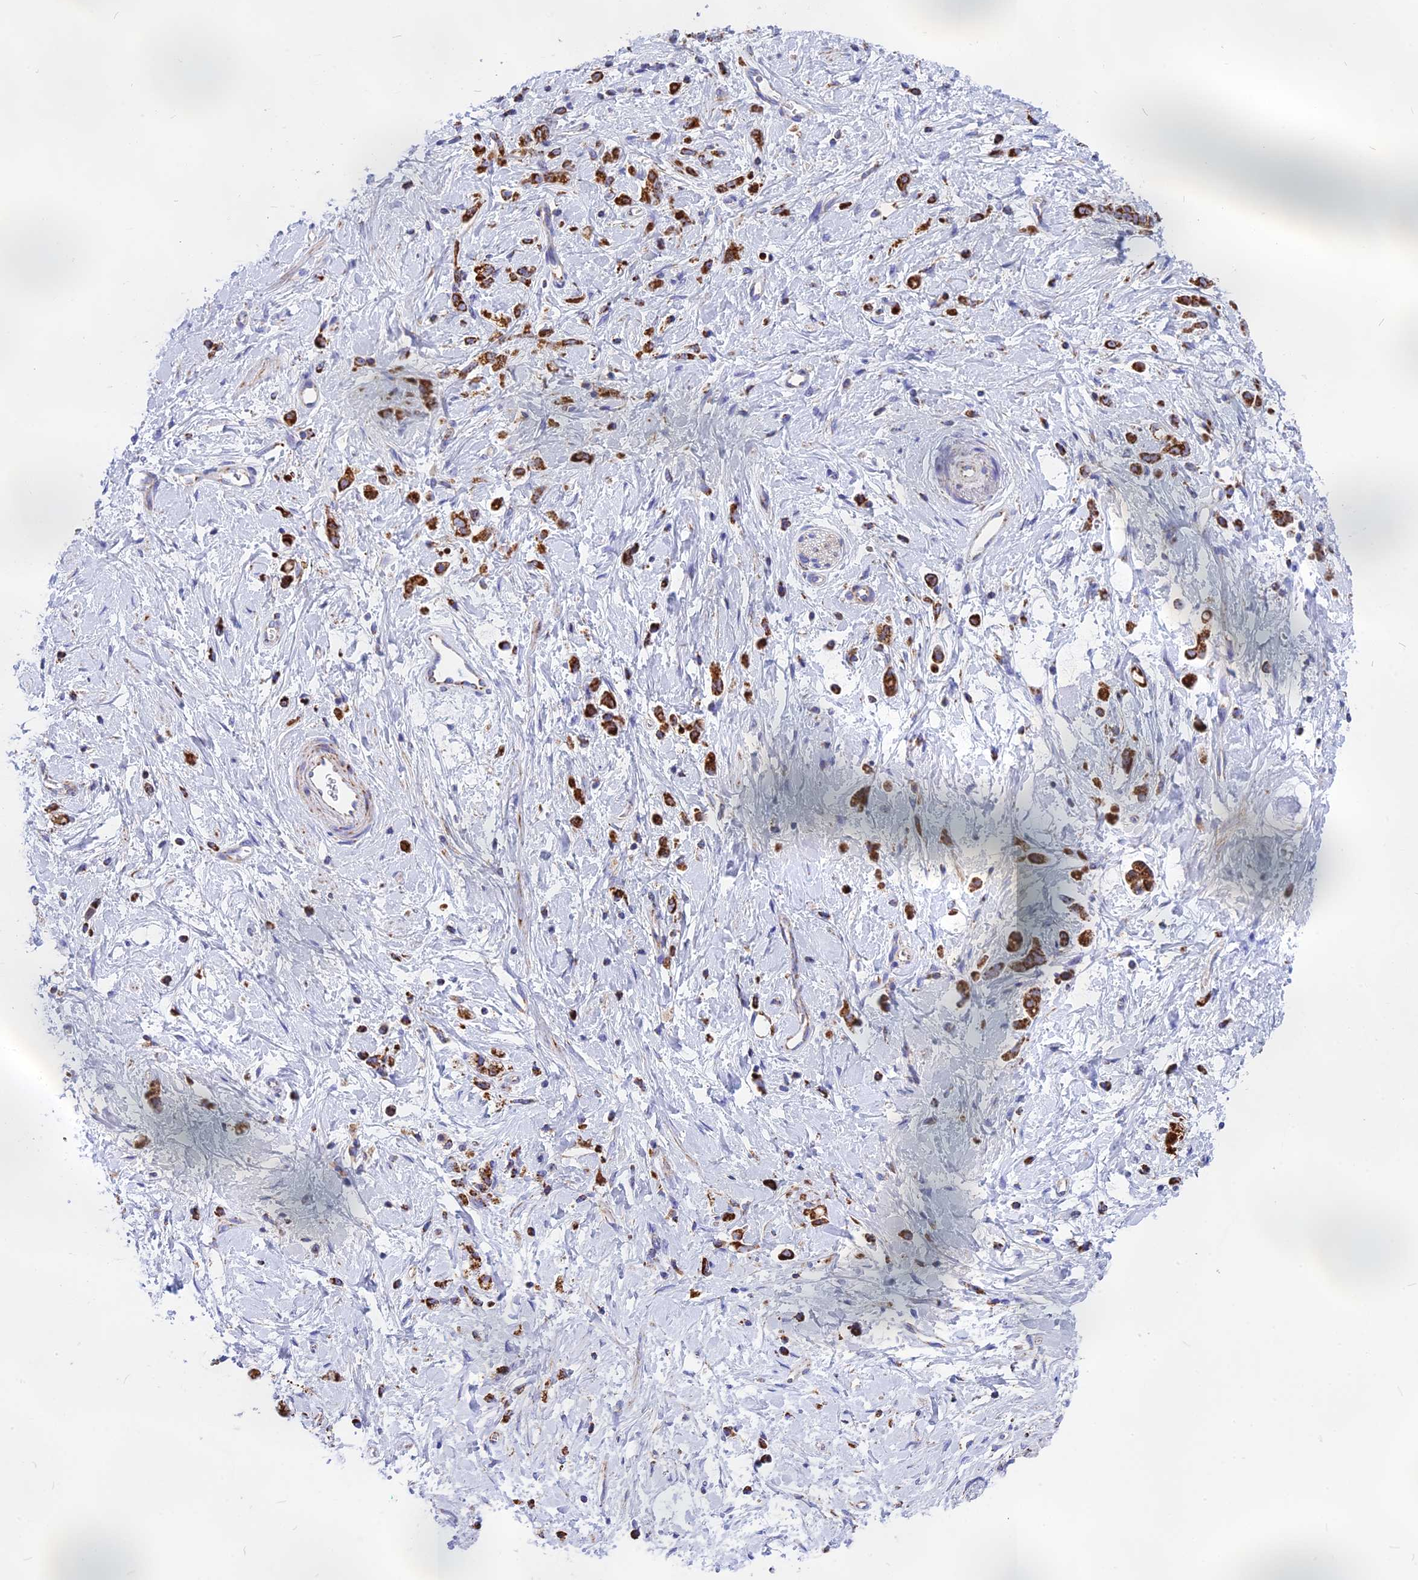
{"staining": {"intensity": "moderate", "quantity": ">75%", "location": "cytoplasmic/membranous"}, "tissue": "stomach cancer", "cell_type": "Tumor cells", "image_type": "cancer", "snomed": [{"axis": "morphology", "description": "Adenocarcinoma, NOS"}, {"axis": "topography", "description": "Stomach"}], "caption": "The image reveals staining of stomach cancer (adenocarcinoma), revealing moderate cytoplasmic/membranous protein expression (brown color) within tumor cells. Nuclei are stained in blue.", "gene": "VDAC2", "patient": {"sex": "female", "age": 60}}